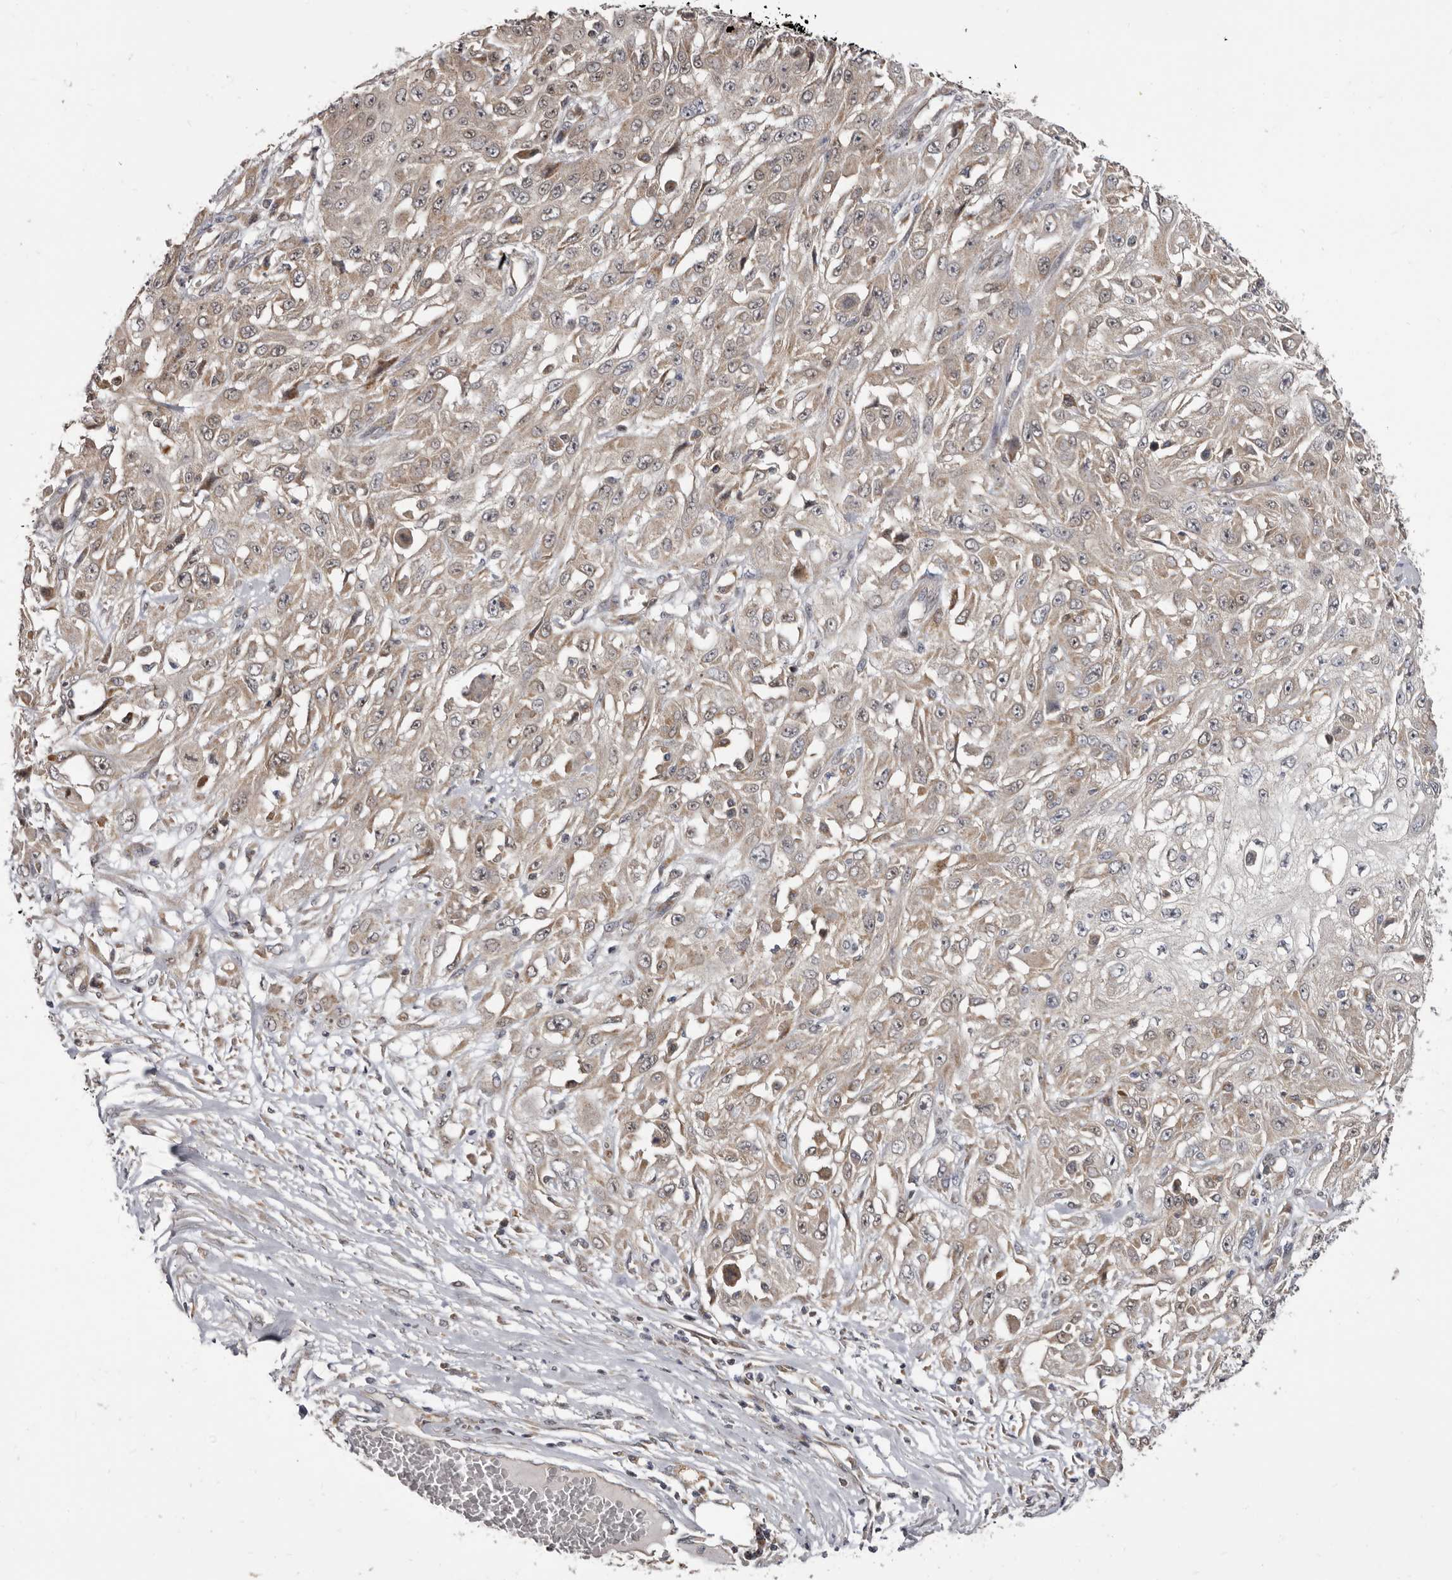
{"staining": {"intensity": "weak", "quantity": "25%-75%", "location": "cytoplasmic/membranous"}, "tissue": "skin cancer", "cell_type": "Tumor cells", "image_type": "cancer", "snomed": [{"axis": "morphology", "description": "Squamous cell carcinoma, NOS"}, {"axis": "morphology", "description": "Squamous cell carcinoma, metastatic, NOS"}, {"axis": "topography", "description": "Skin"}, {"axis": "topography", "description": "Lymph node"}], "caption": "Protein expression by immunohistochemistry exhibits weak cytoplasmic/membranous staining in approximately 25%-75% of tumor cells in skin metastatic squamous cell carcinoma.", "gene": "SMC4", "patient": {"sex": "male", "age": 75}}